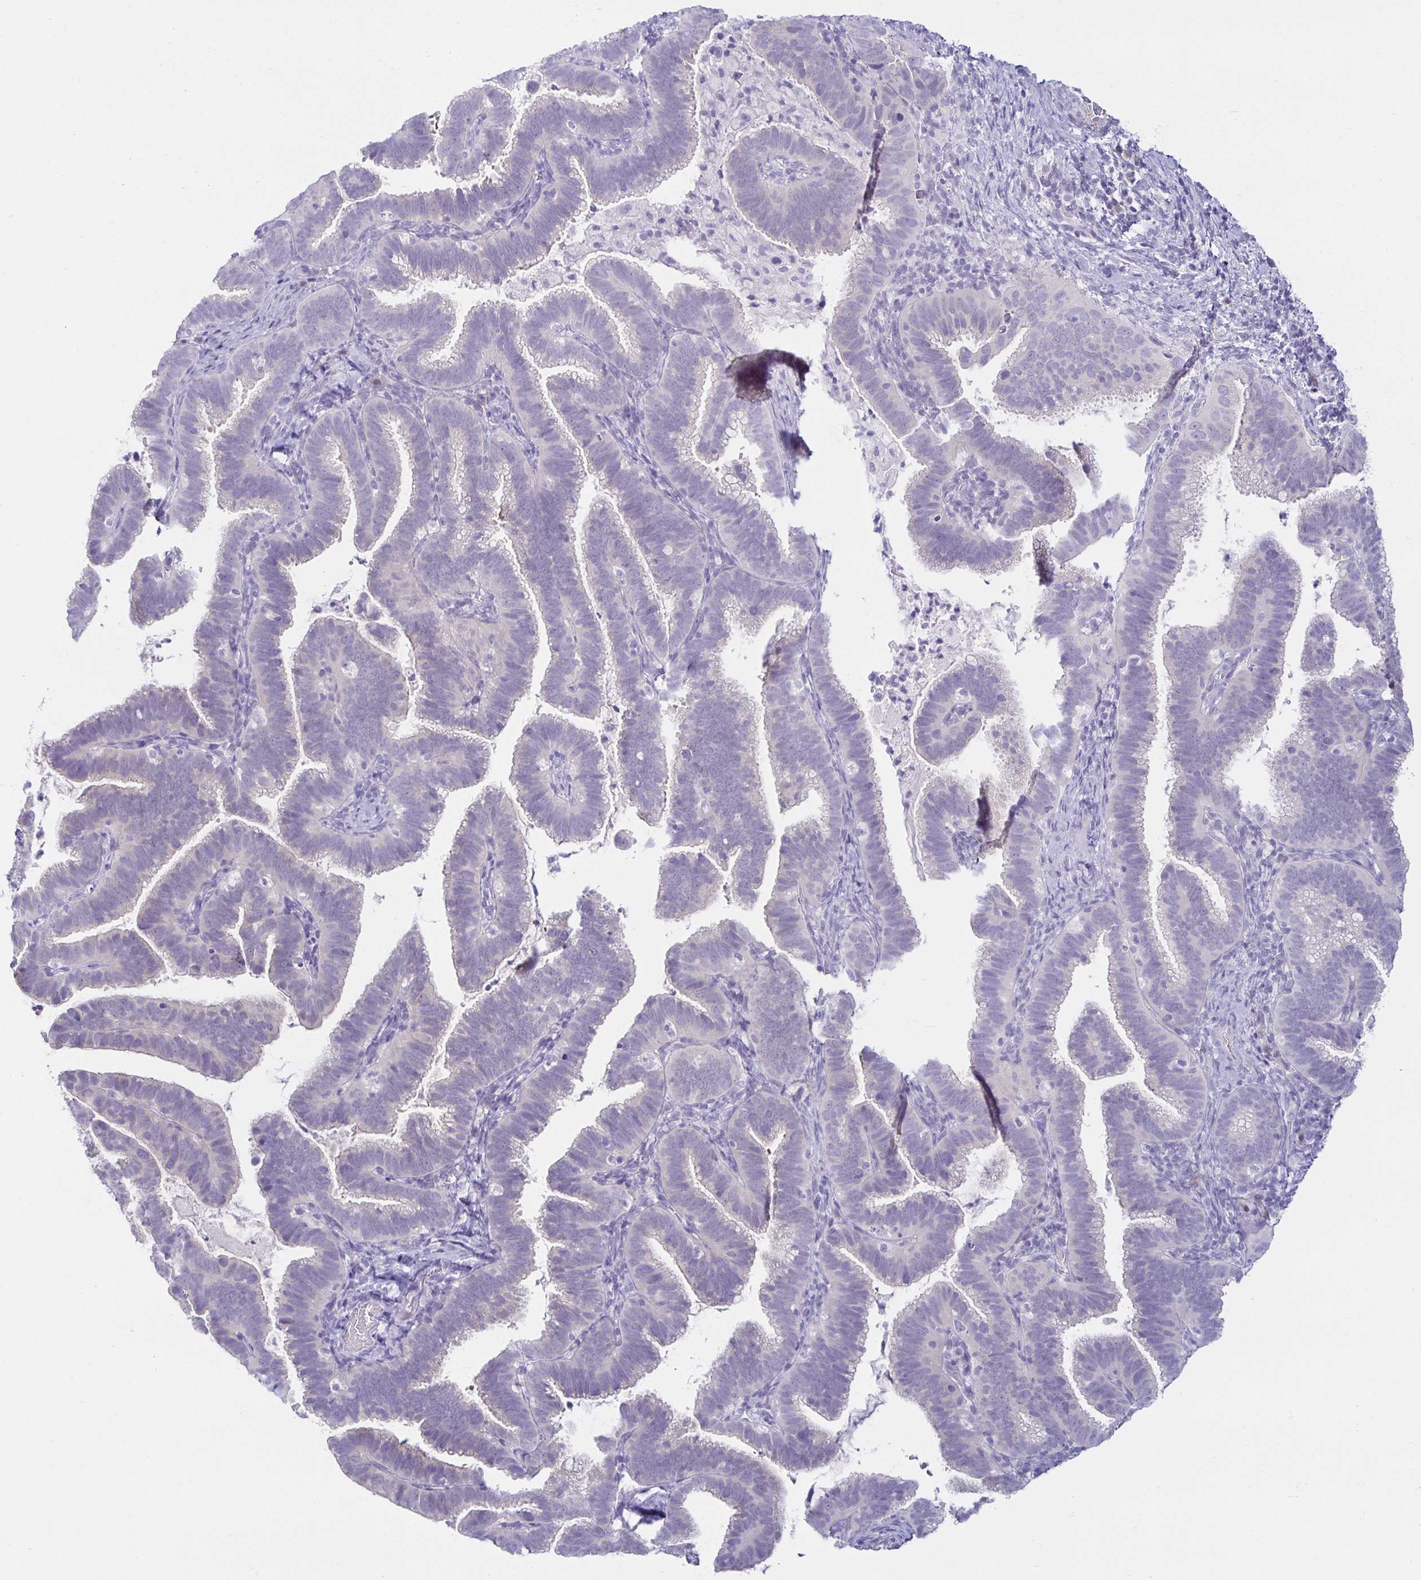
{"staining": {"intensity": "negative", "quantity": "none", "location": "none"}, "tissue": "cervical cancer", "cell_type": "Tumor cells", "image_type": "cancer", "snomed": [{"axis": "morphology", "description": "Adenocarcinoma, NOS"}, {"axis": "topography", "description": "Cervix"}], "caption": "High power microscopy histopathology image of an immunohistochemistry histopathology image of adenocarcinoma (cervical), revealing no significant expression in tumor cells.", "gene": "MON2", "patient": {"sex": "female", "age": 61}}